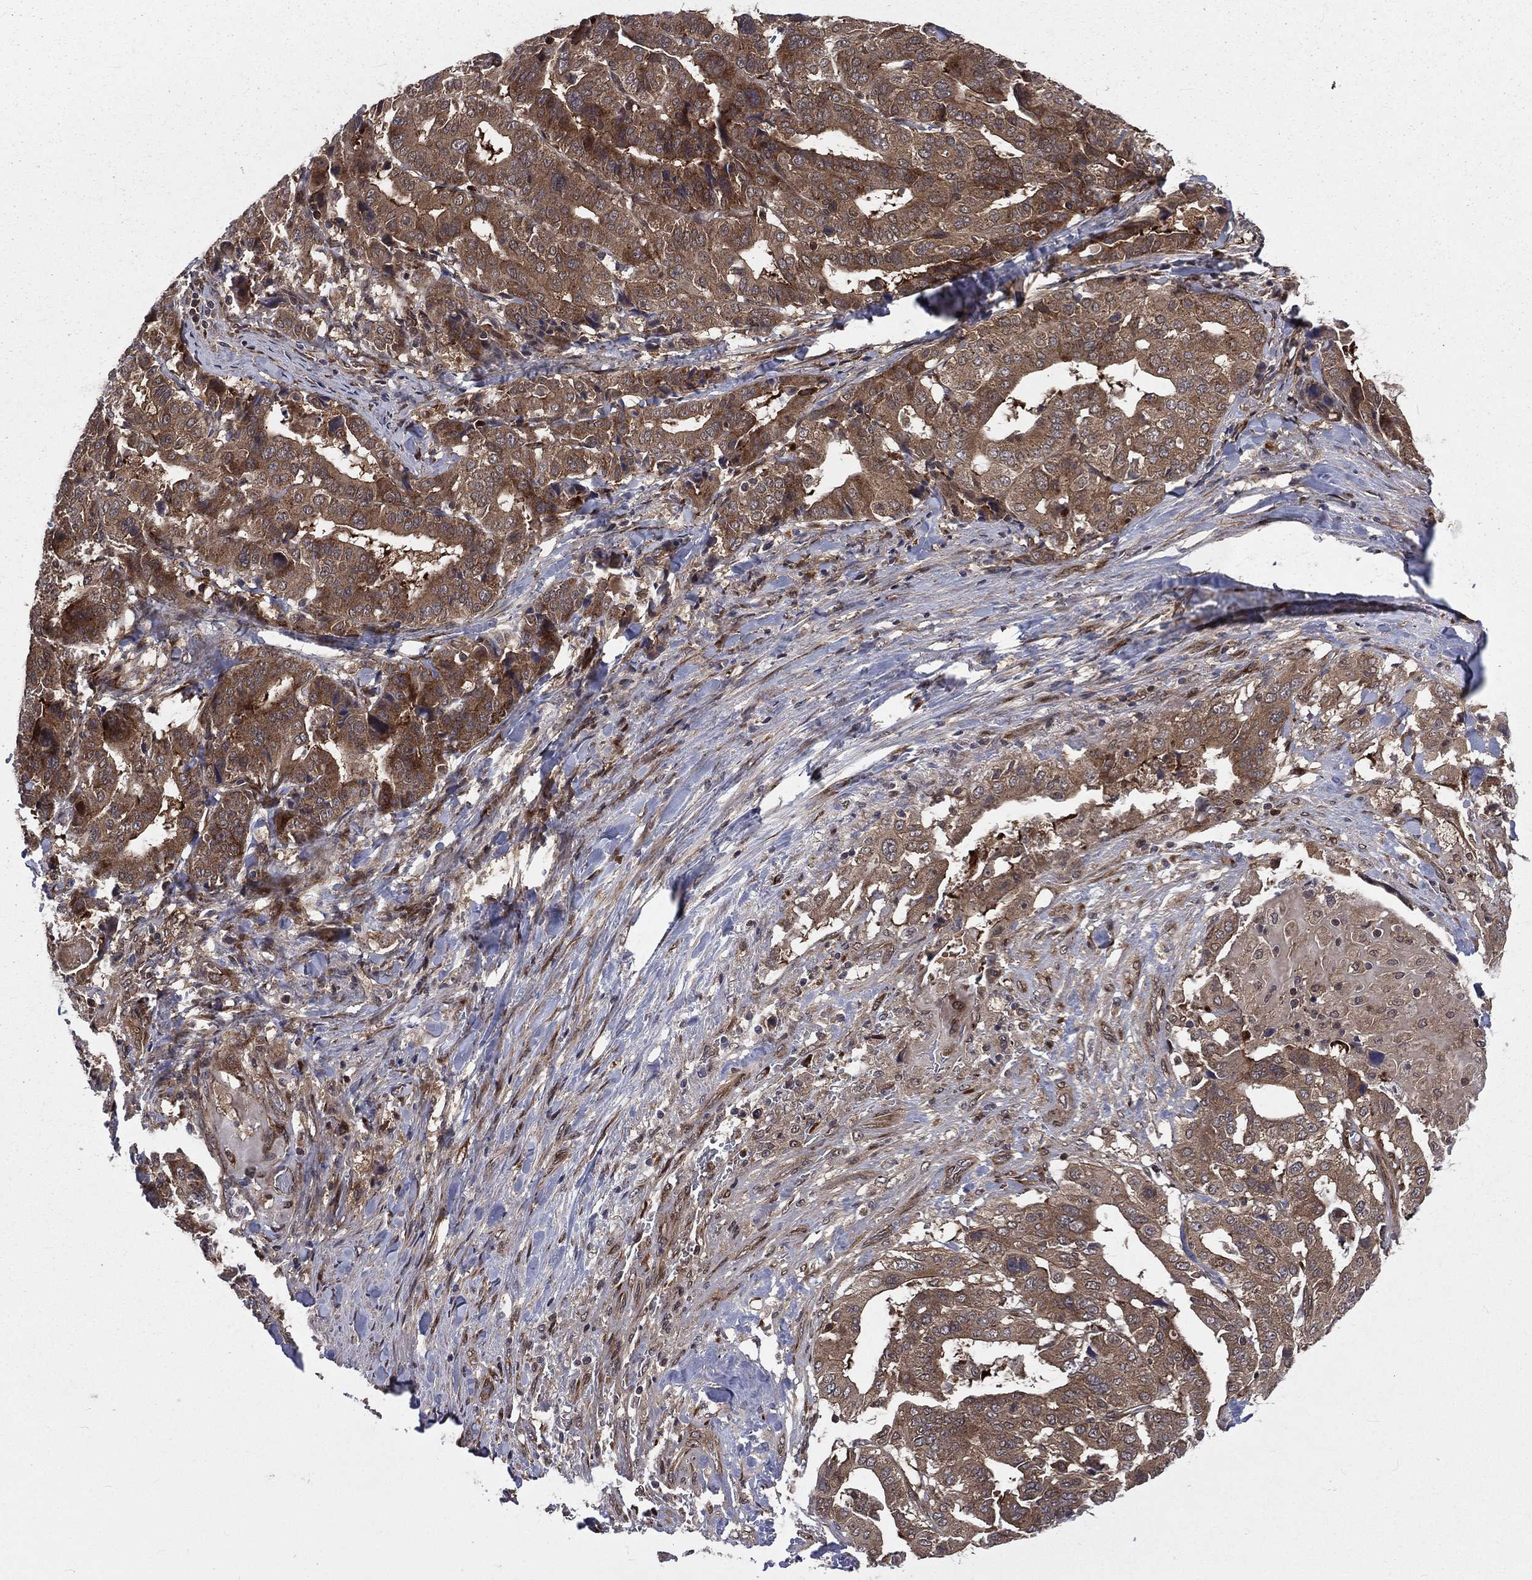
{"staining": {"intensity": "moderate", "quantity": ">75%", "location": "cytoplasmic/membranous"}, "tissue": "stomach cancer", "cell_type": "Tumor cells", "image_type": "cancer", "snomed": [{"axis": "morphology", "description": "Adenocarcinoma, NOS"}, {"axis": "topography", "description": "Stomach"}], "caption": "A high-resolution micrograph shows immunohistochemistry staining of adenocarcinoma (stomach), which exhibits moderate cytoplasmic/membranous positivity in approximately >75% of tumor cells.", "gene": "ARL3", "patient": {"sex": "male", "age": 48}}